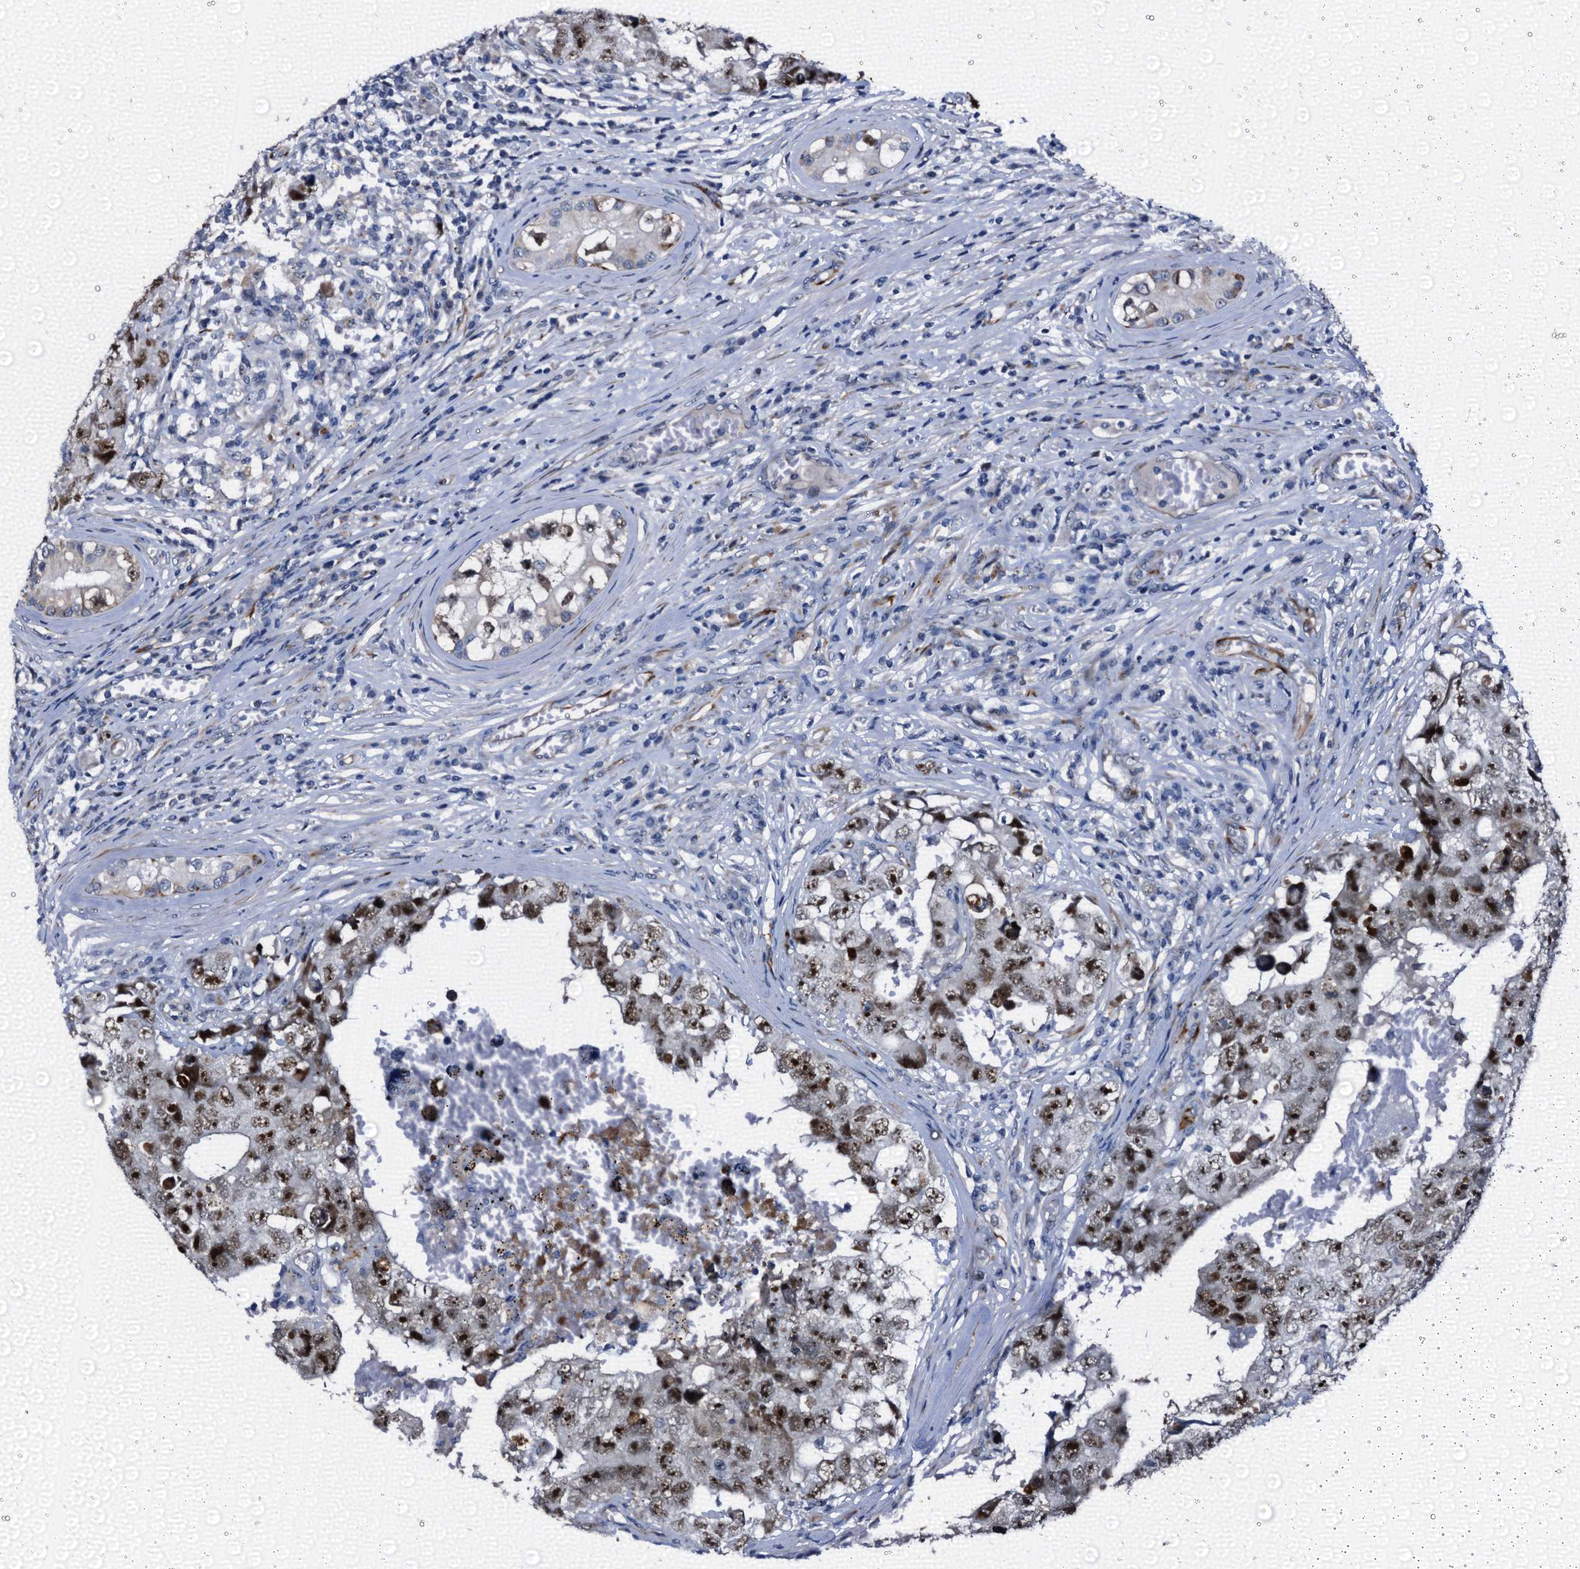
{"staining": {"intensity": "strong", "quantity": ">75%", "location": "nuclear"}, "tissue": "testis cancer", "cell_type": "Tumor cells", "image_type": "cancer", "snomed": [{"axis": "morphology", "description": "Carcinoma, Embryonal, NOS"}, {"axis": "topography", "description": "Testis"}], "caption": "There is high levels of strong nuclear positivity in tumor cells of embryonal carcinoma (testis), as demonstrated by immunohistochemical staining (brown color).", "gene": "EMG1", "patient": {"sex": "male", "age": 17}}